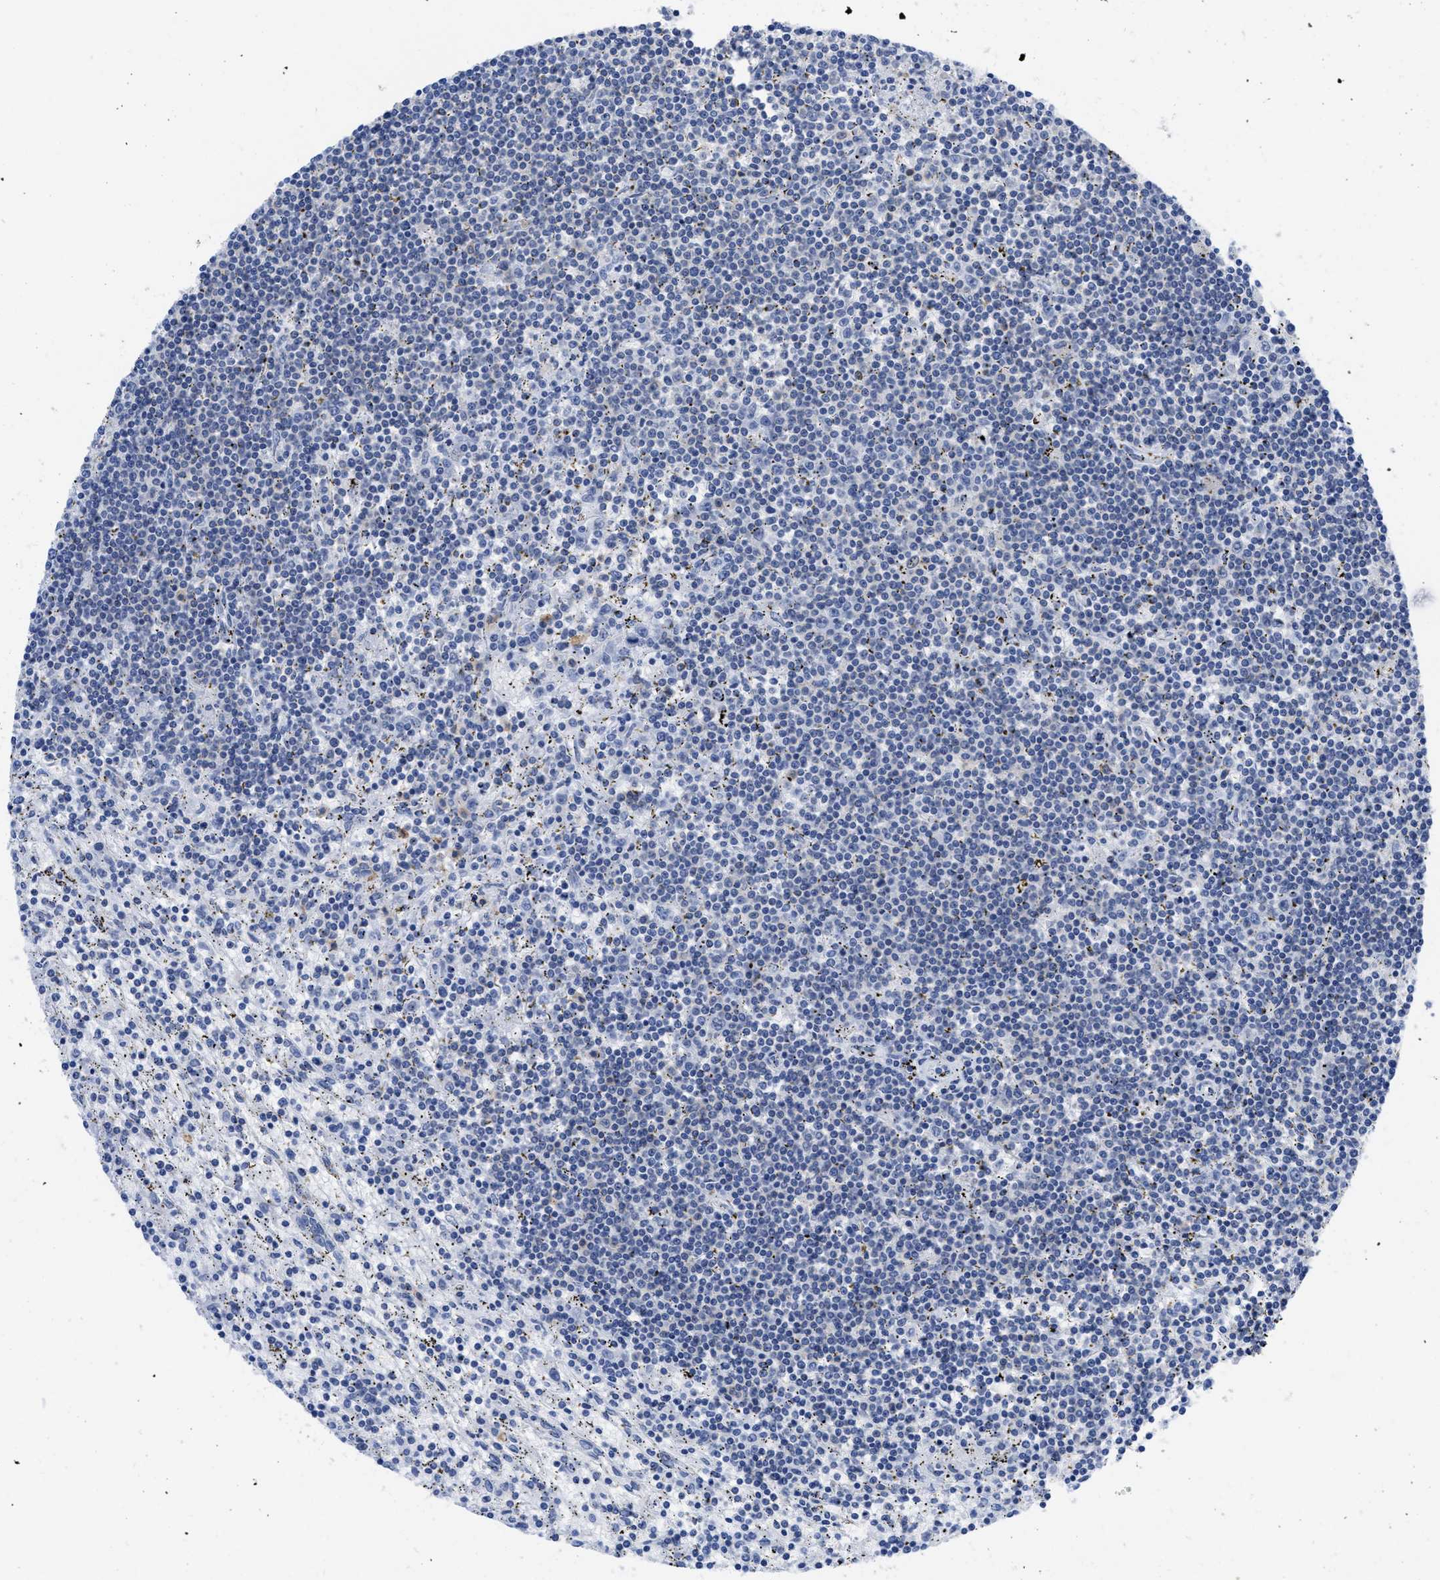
{"staining": {"intensity": "negative", "quantity": "none", "location": "none"}, "tissue": "lymphoma", "cell_type": "Tumor cells", "image_type": "cancer", "snomed": [{"axis": "morphology", "description": "Malignant lymphoma, non-Hodgkin's type, Low grade"}, {"axis": "topography", "description": "Spleen"}], "caption": "Lymphoma was stained to show a protein in brown. There is no significant expression in tumor cells. Nuclei are stained in blue.", "gene": "ACKR1", "patient": {"sex": "male", "age": 76}}